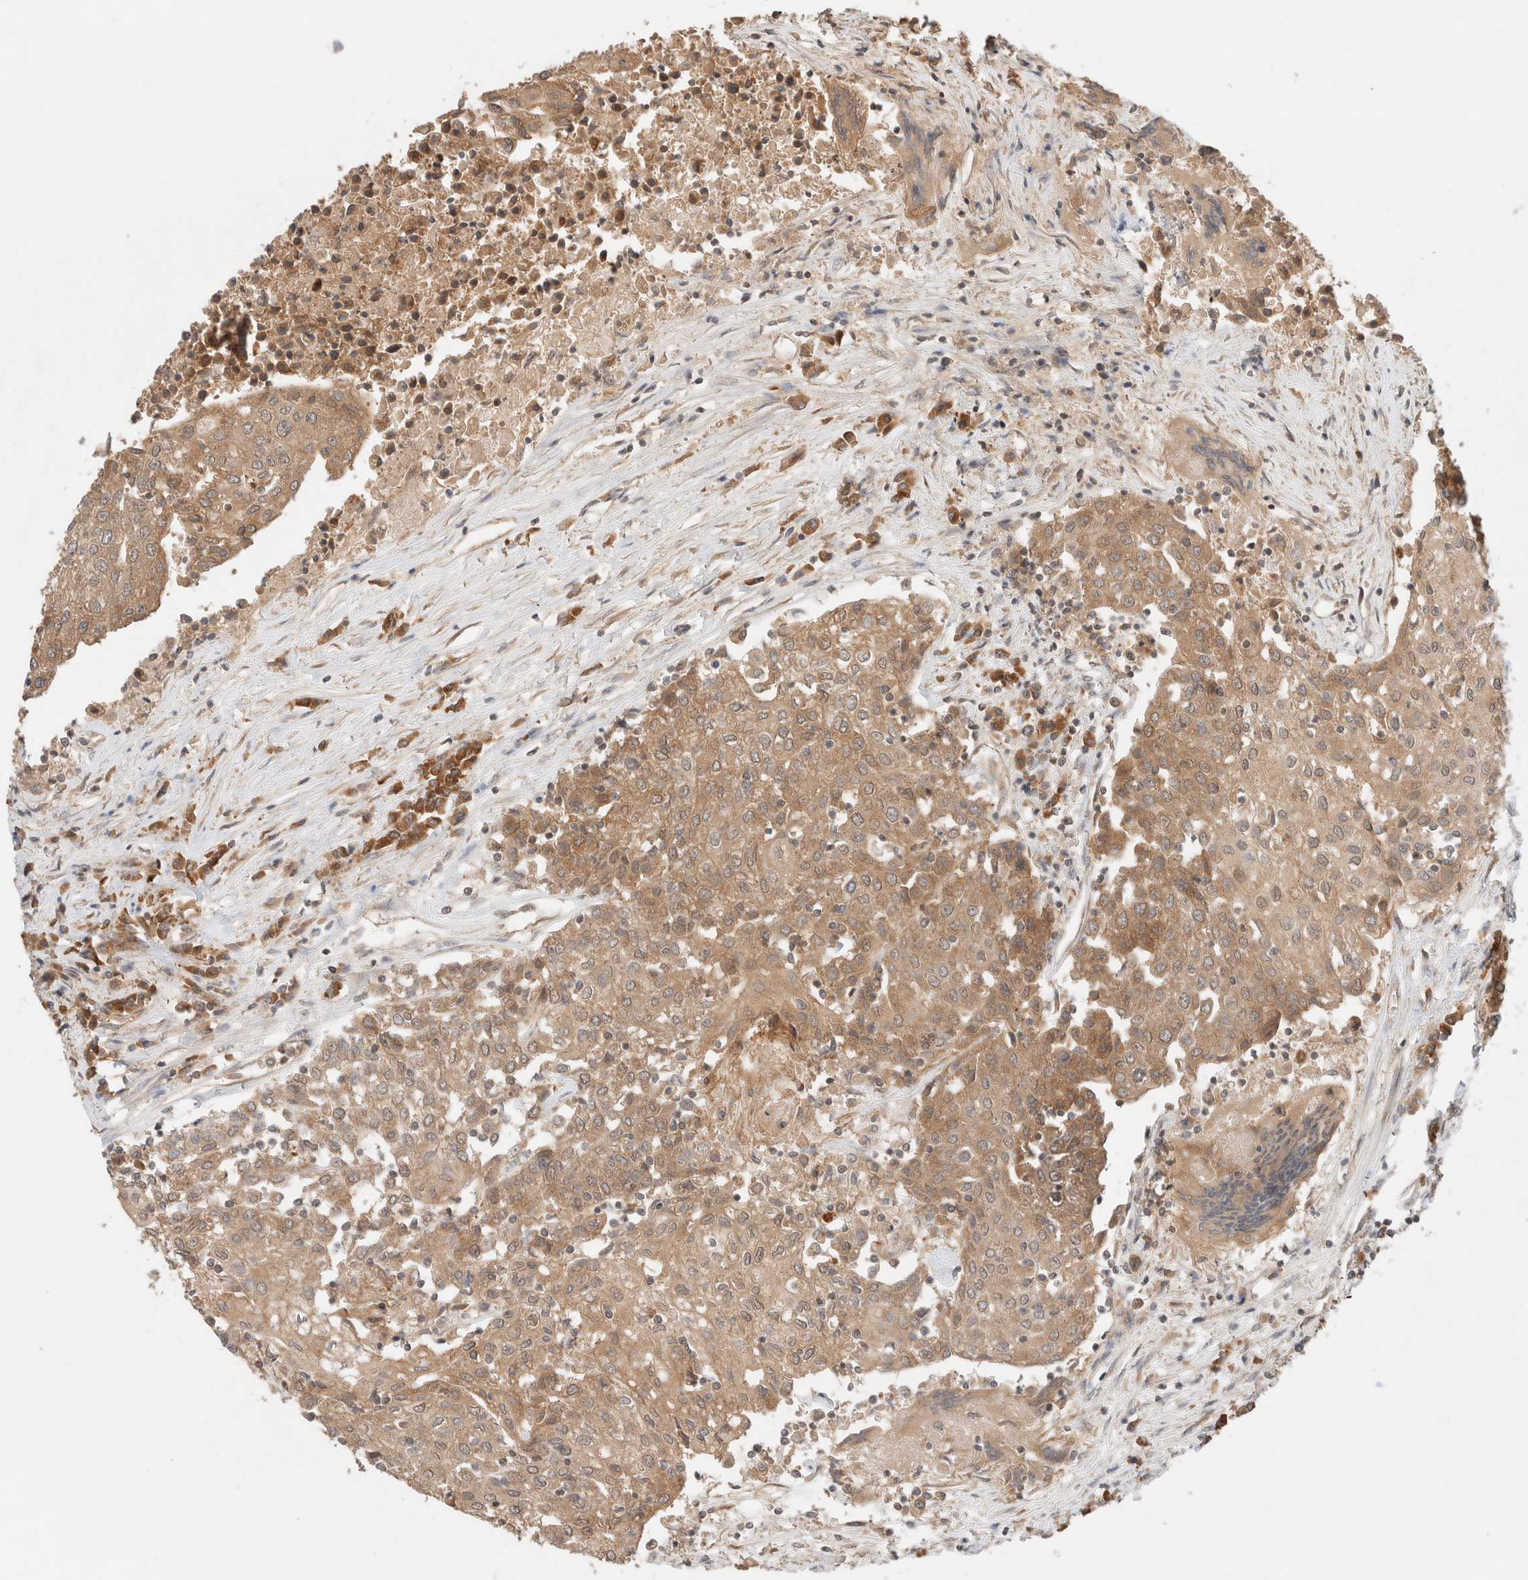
{"staining": {"intensity": "moderate", "quantity": ">75%", "location": "cytoplasmic/membranous"}, "tissue": "urothelial cancer", "cell_type": "Tumor cells", "image_type": "cancer", "snomed": [{"axis": "morphology", "description": "Urothelial carcinoma, High grade"}, {"axis": "topography", "description": "Urinary bladder"}], "caption": "Moderate cytoplasmic/membranous protein positivity is appreciated in approximately >75% of tumor cells in urothelial cancer.", "gene": "ARFGEF2", "patient": {"sex": "female", "age": 85}}